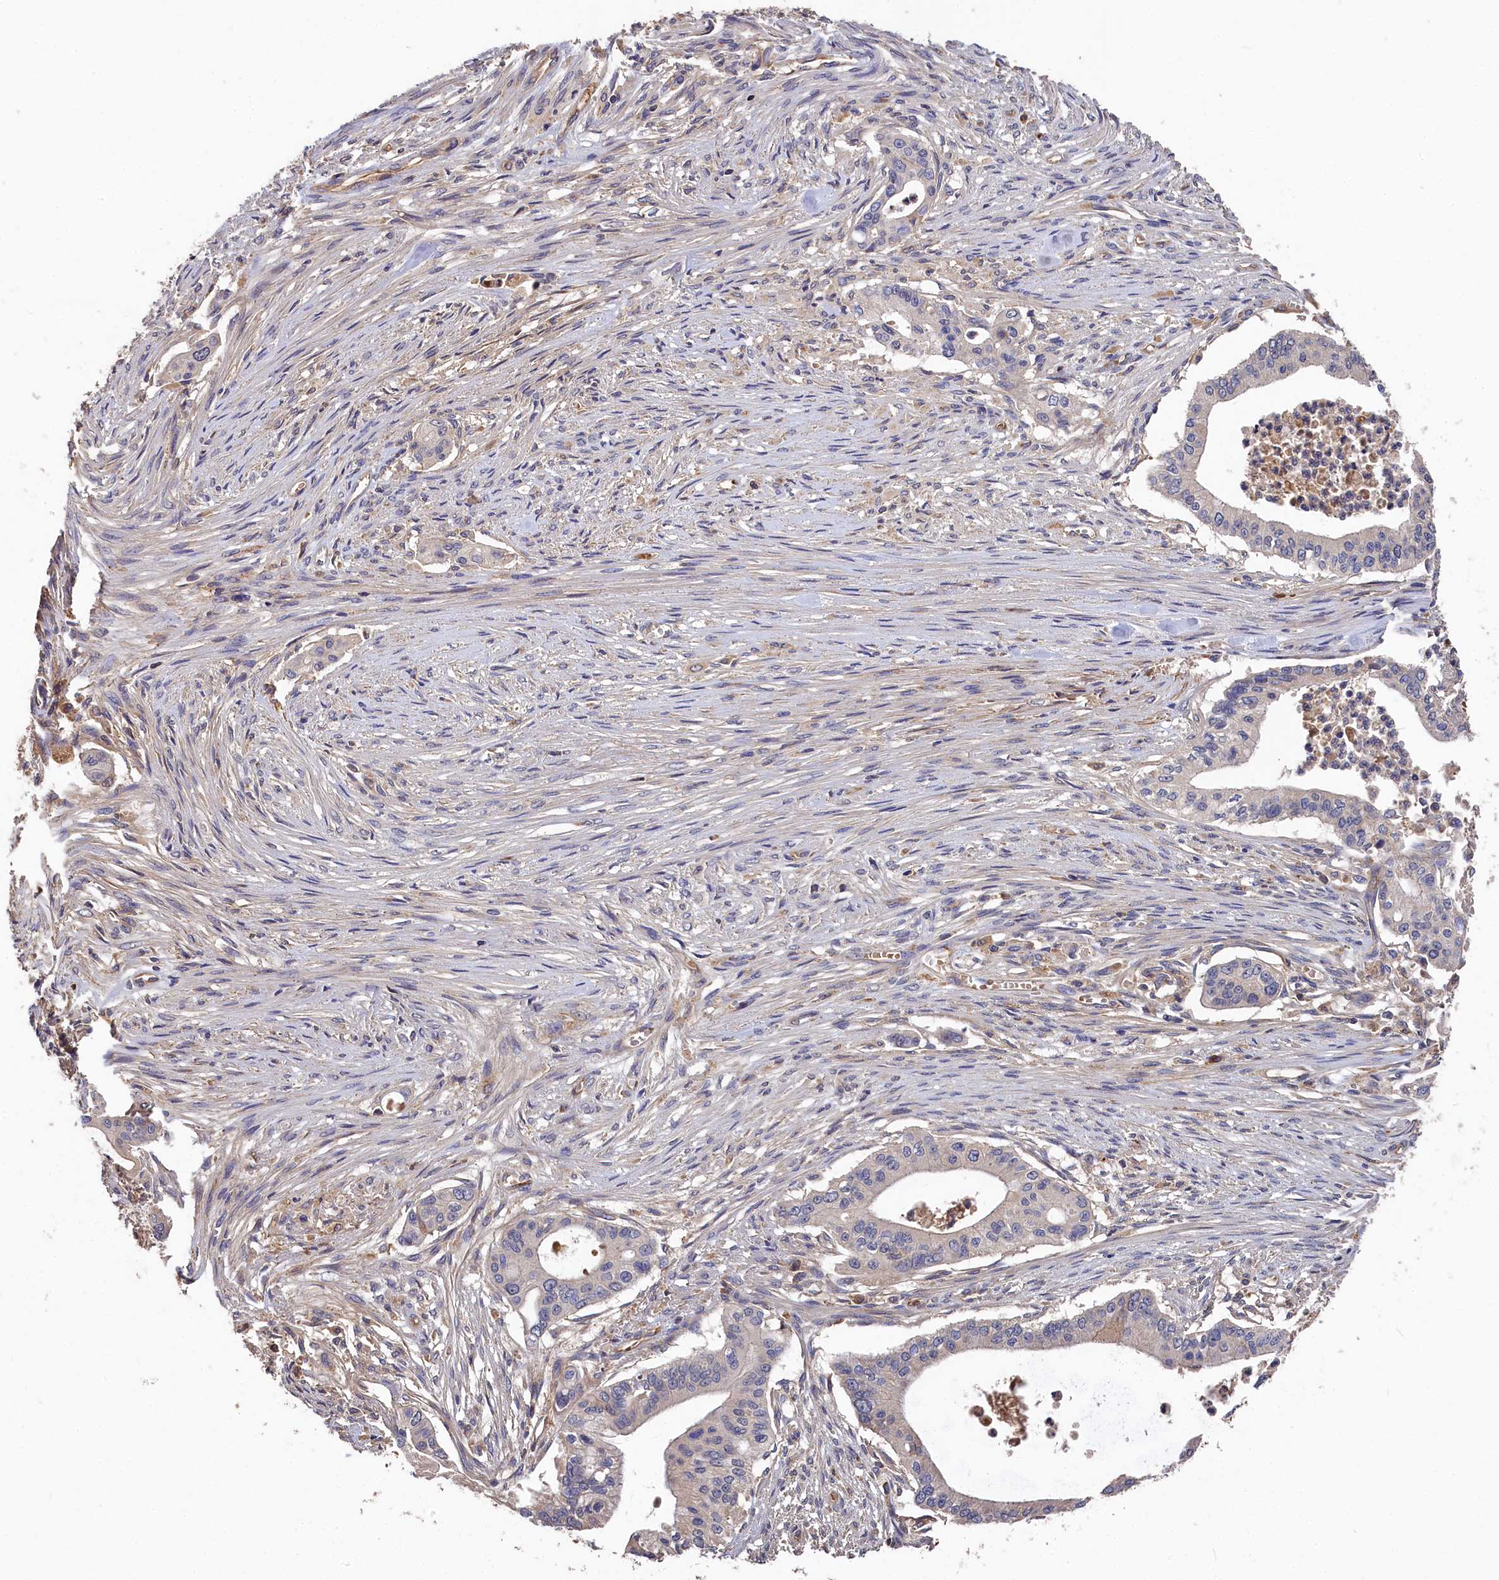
{"staining": {"intensity": "negative", "quantity": "none", "location": "none"}, "tissue": "pancreatic cancer", "cell_type": "Tumor cells", "image_type": "cancer", "snomed": [{"axis": "morphology", "description": "Adenocarcinoma, NOS"}, {"axis": "topography", "description": "Pancreas"}], "caption": "Protein analysis of pancreatic adenocarcinoma reveals no significant positivity in tumor cells. (Stains: DAB IHC with hematoxylin counter stain, Microscopy: brightfield microscopy at high magnification).", "gene": "DHRS11", "patient": {"sex": "male", "age": 46}}